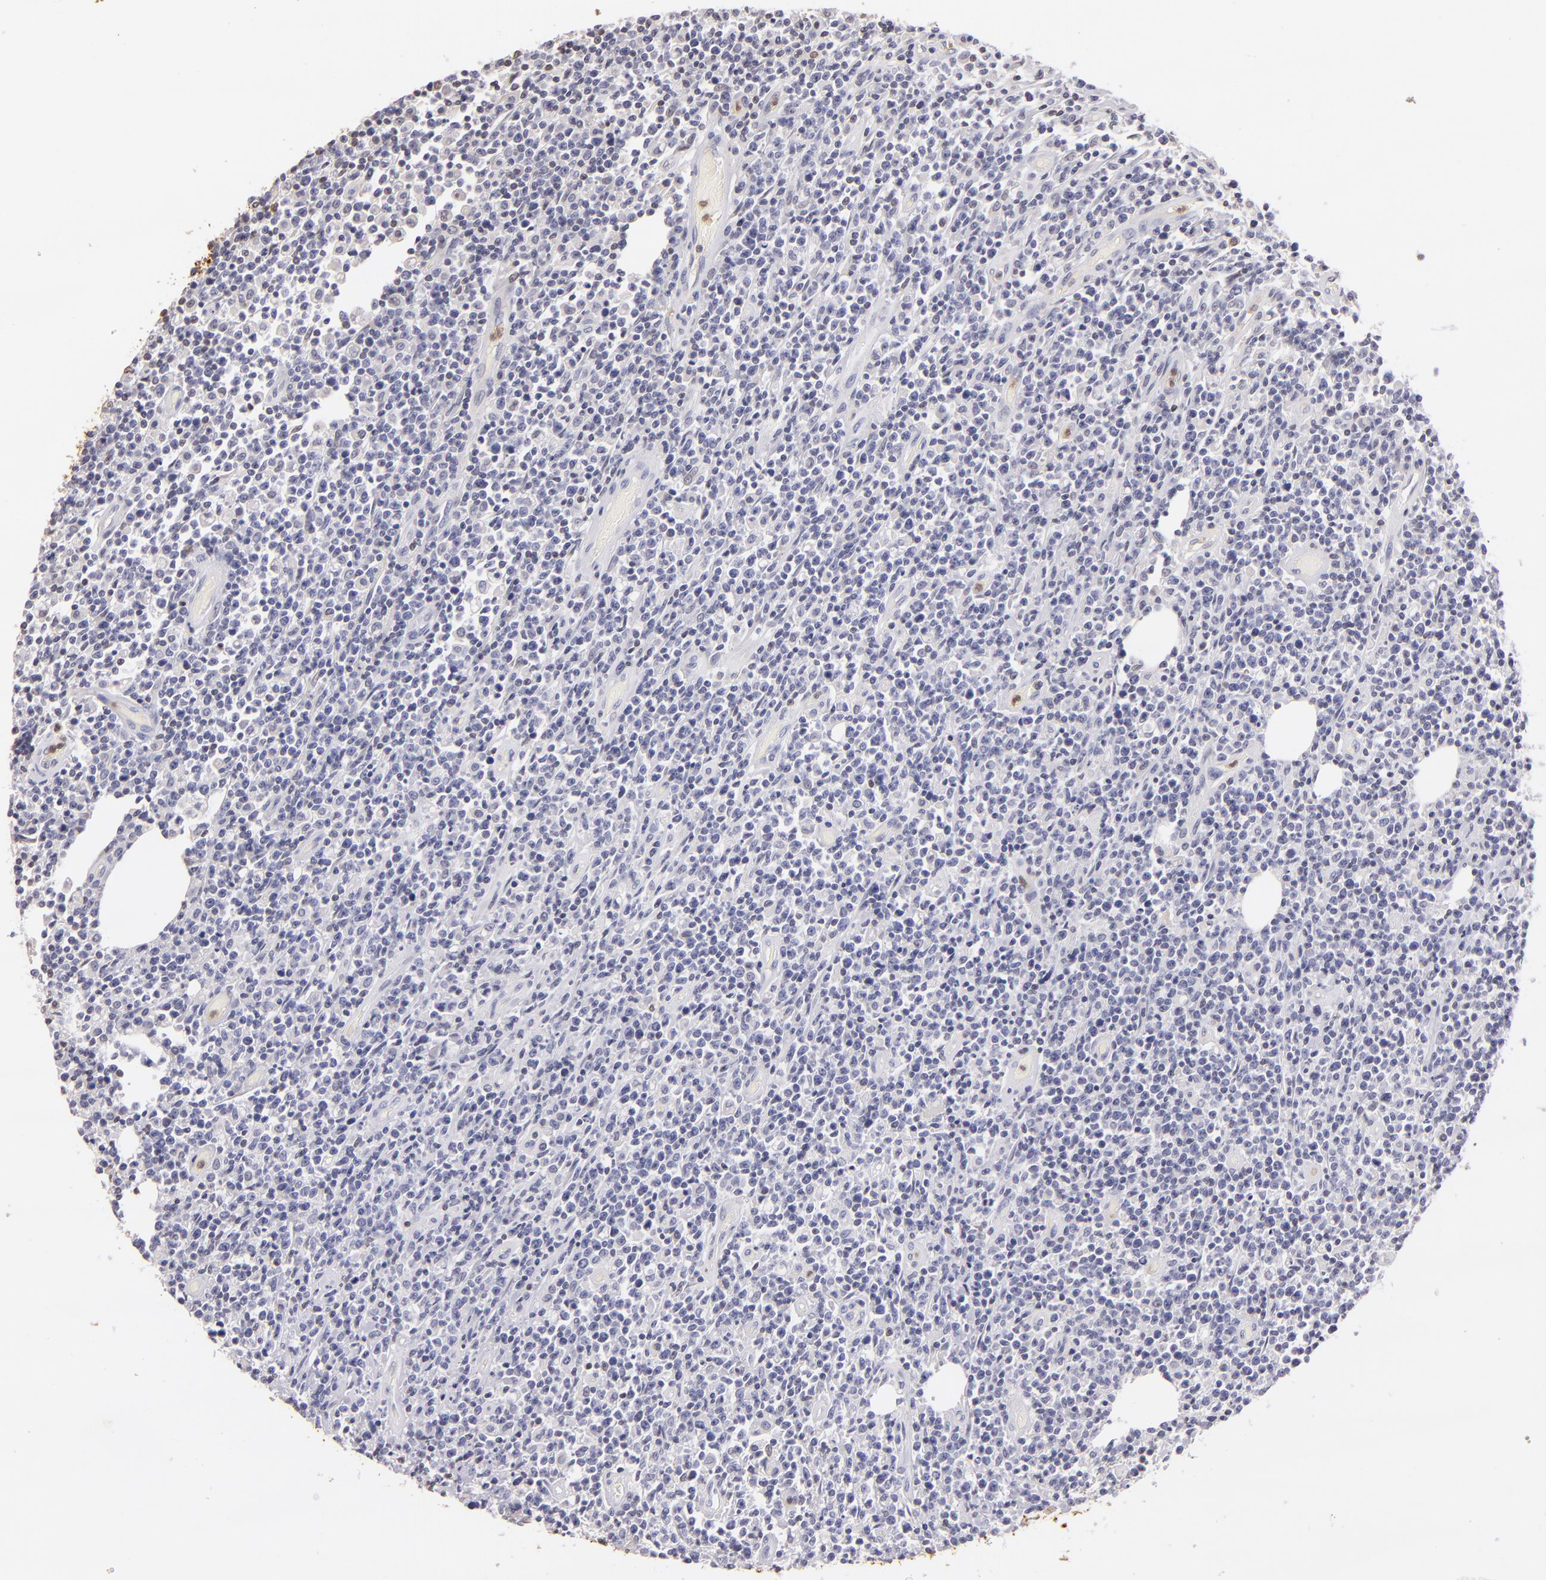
{"staining": {"intensity": "negative", "quantity": "none", "location": "none"}, "tissue": "lymphoma", "cell_type": "Tumor cells", "image_type": "cancer", "snomed": [{"axis": "morphology", "description": "Malignant lymphoma, non-Hodgkin's type, High grade"}, {"axis": "topography", "description": "Colon"}], "caption": "Immunohistochemistry of human lymphoma exhibits no staining in tumor cells.", "gene": "S100A2", "patient": {"sex": "male", "age": 82}}